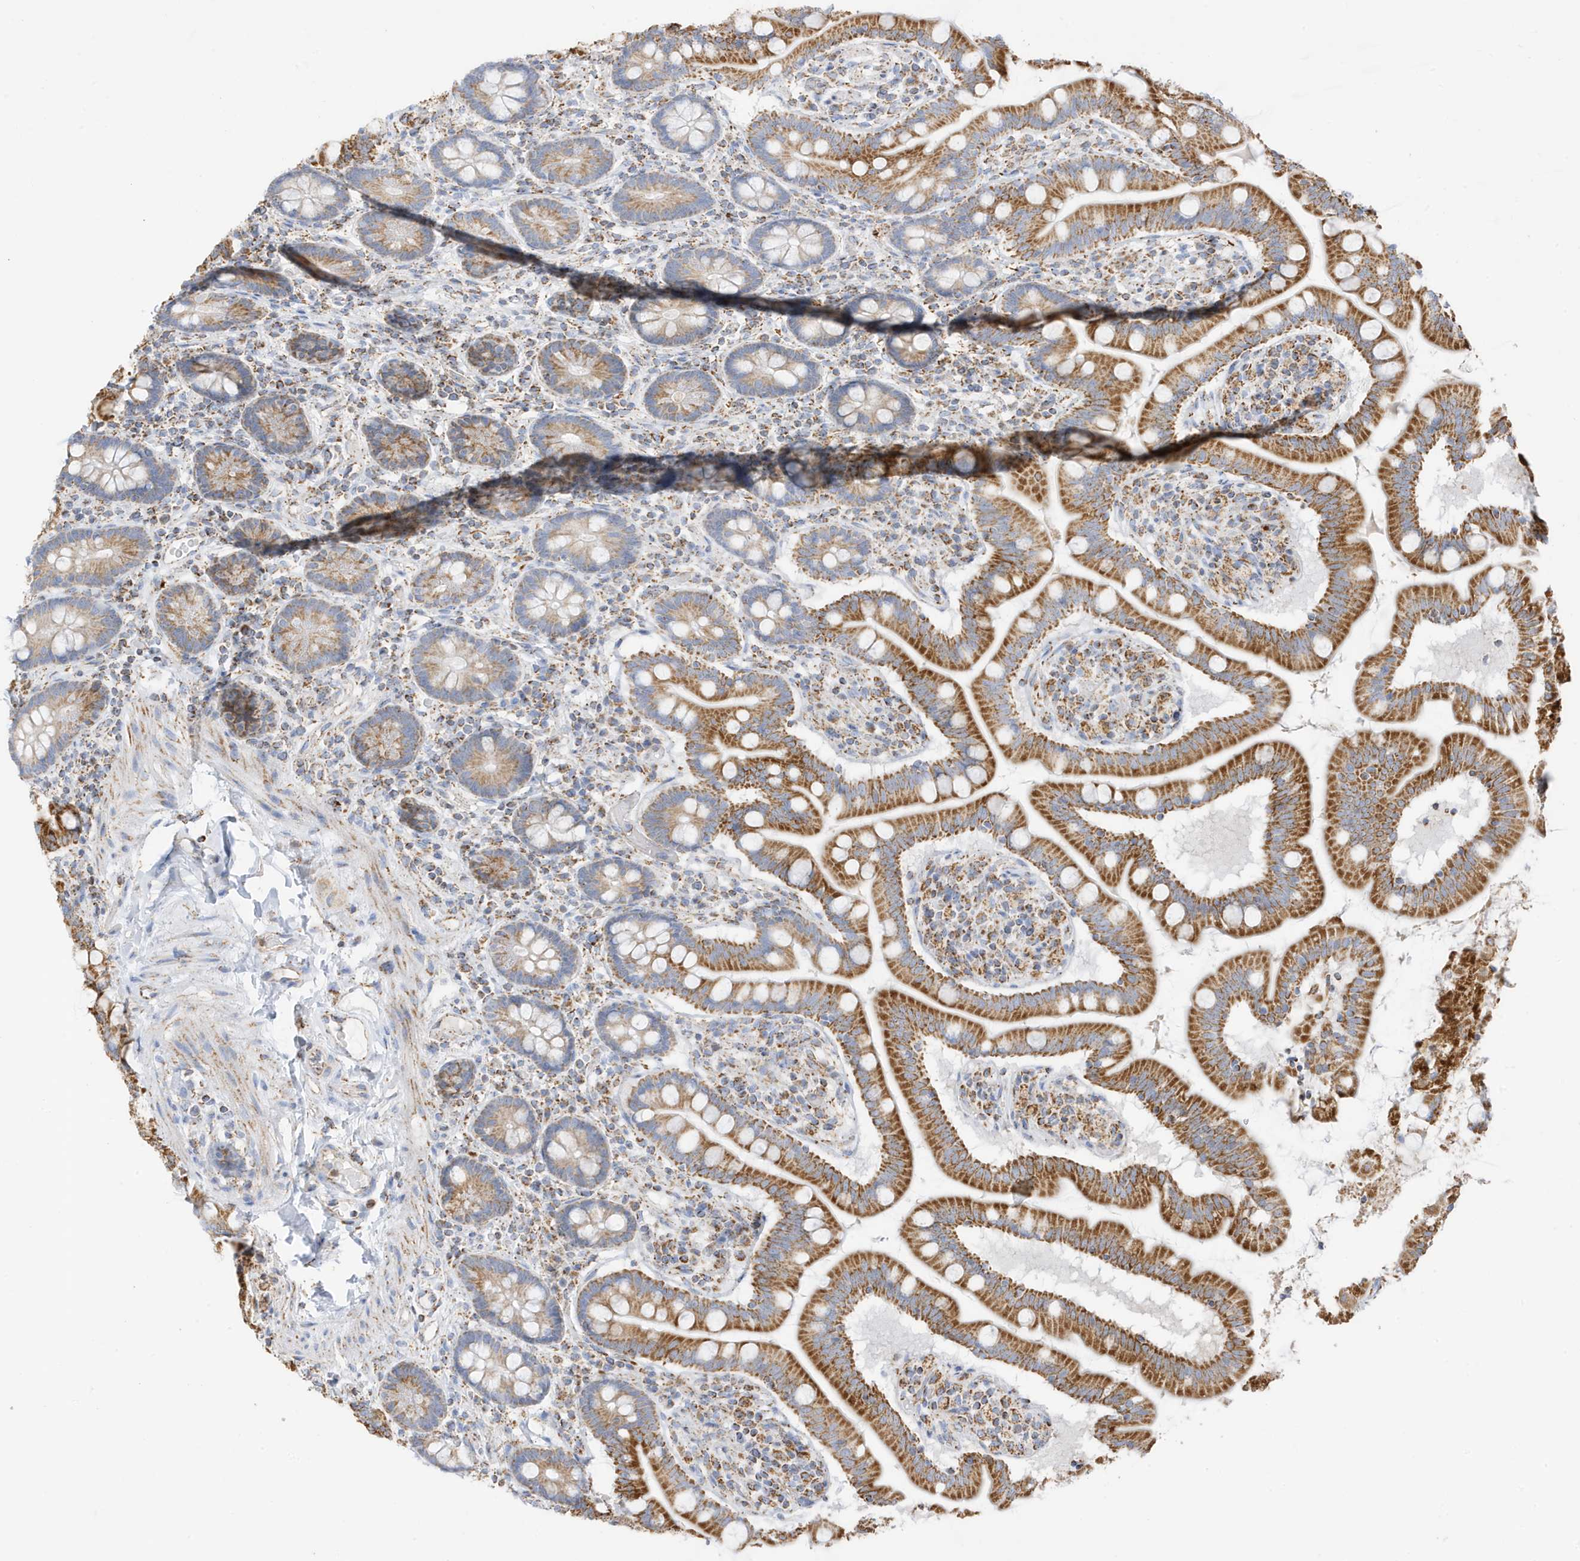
{"staining": {"intensity": "strong", "quantity": ">75%", "location": "cytoplasmic/membranous"}, "tissue": "small intestine", "cell_type": "Glandular cells", "image_type": "normal", "snomed": [{"axis": "morphology", "description": "Normal tissue, NOS"}, {"axis": "topography", "description": "Small intestine"}], "caption": "A brown stain highlights strong cytoplasmic/membranous positivity of a protein in glandular cells of unremarkable human small intestine. (IHC, brightfield microscopy, high magnification).", "gene": "CAPN13", "patient": {"sex": "female", "age": 64}}